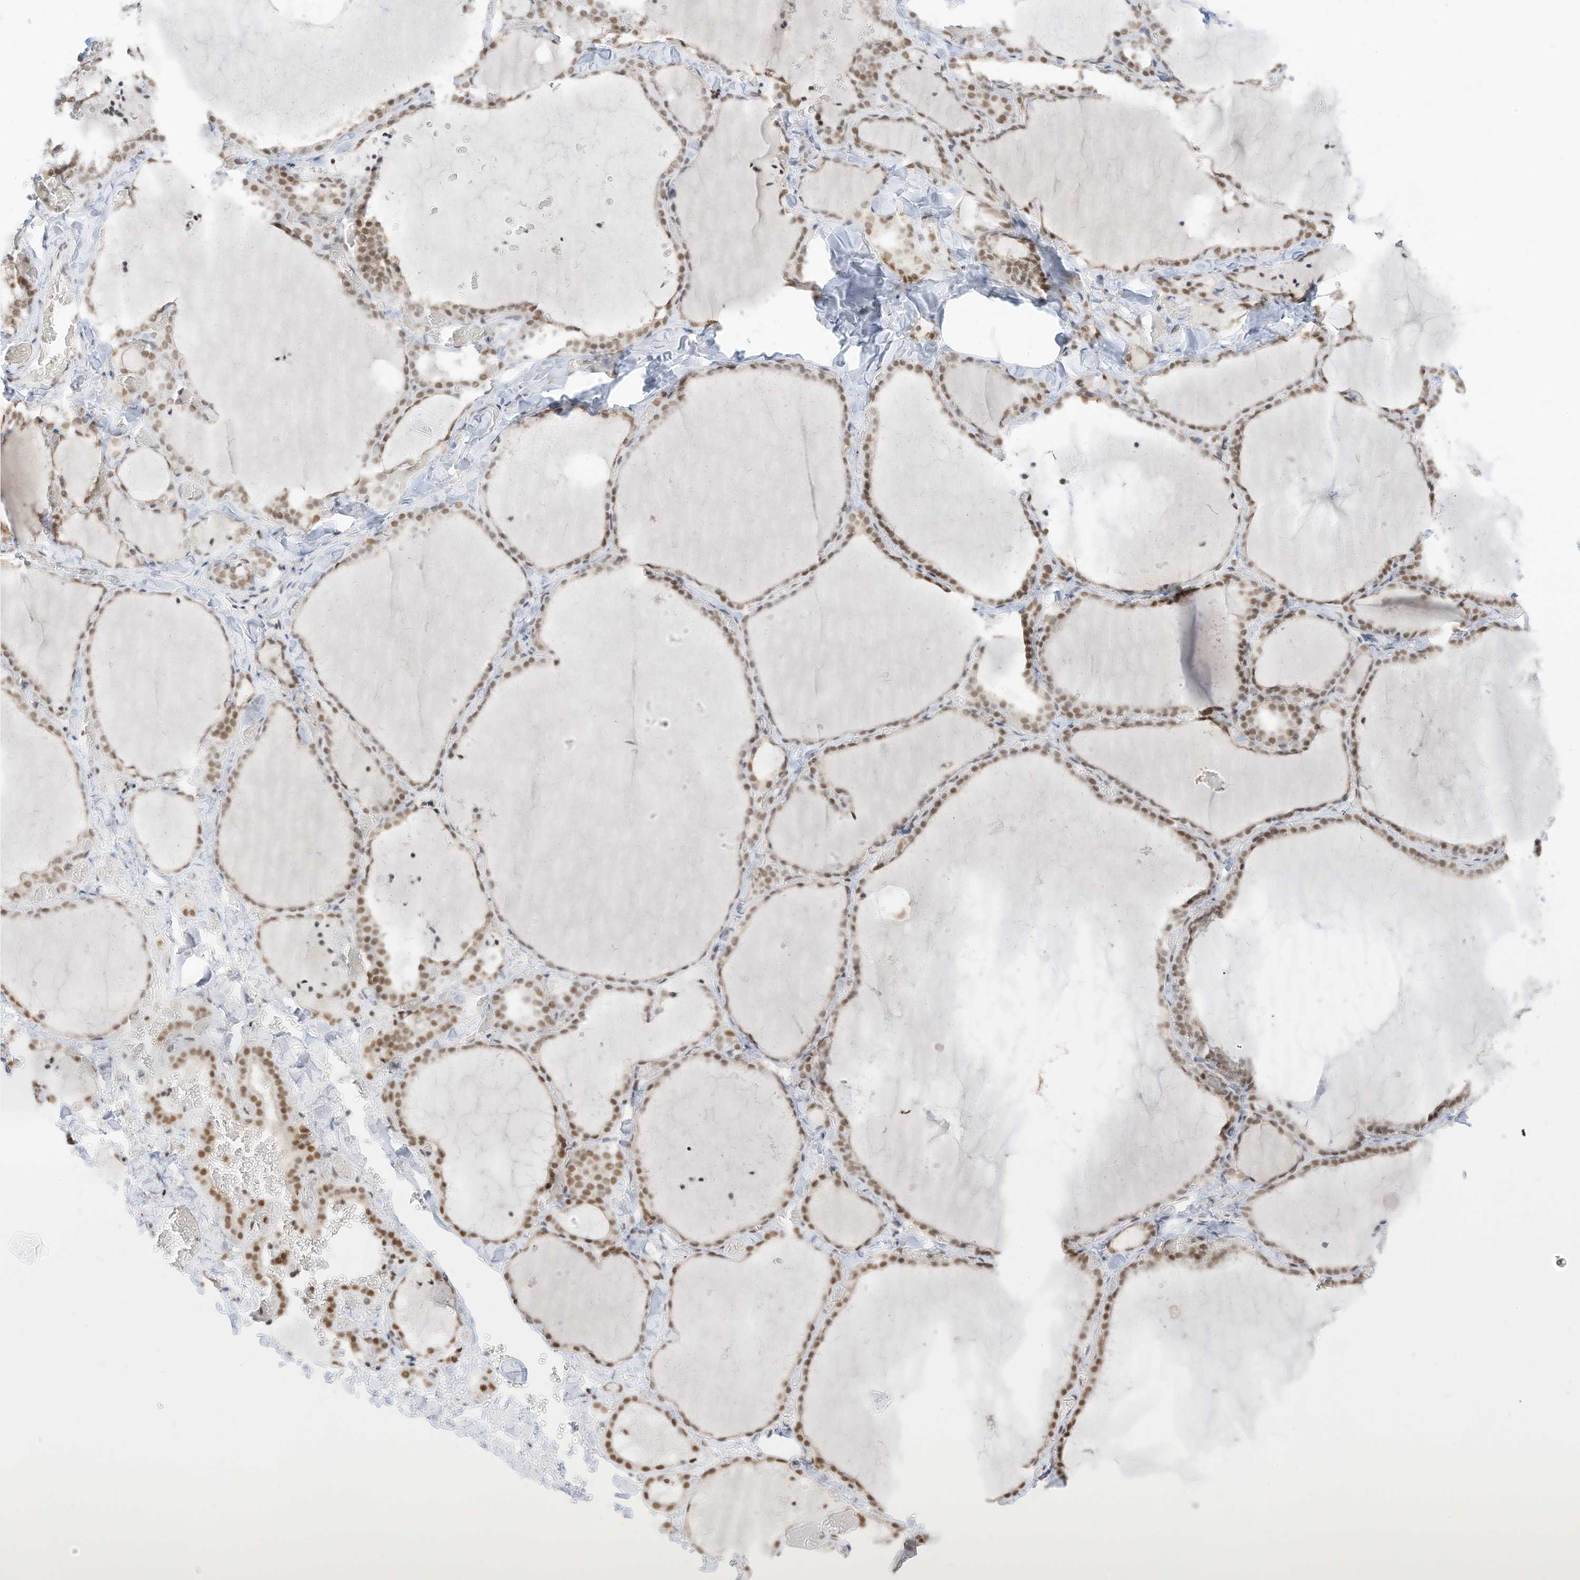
{"staining": {"intensity": "moderate", "quantity": ">75%", "location": "nuclear"}, "tissue": "thyroid gland", "cell_type": "Glandular cells", "image_type": "normal", "snomed": [{"axis": "morphology", "description": "Normal tissue, NOS"}, {"axis": "topography", "description": "Thyroid gland"}], "caption": "Immunohistochemistry micrograph of normal thyroid gland stained for a protein (brown), which shows medium levels of moderate nuclear staining in about >75% of glandular cells.", "gene": "SMARCA2", "patient": {"sex": "female", "age": 22}}